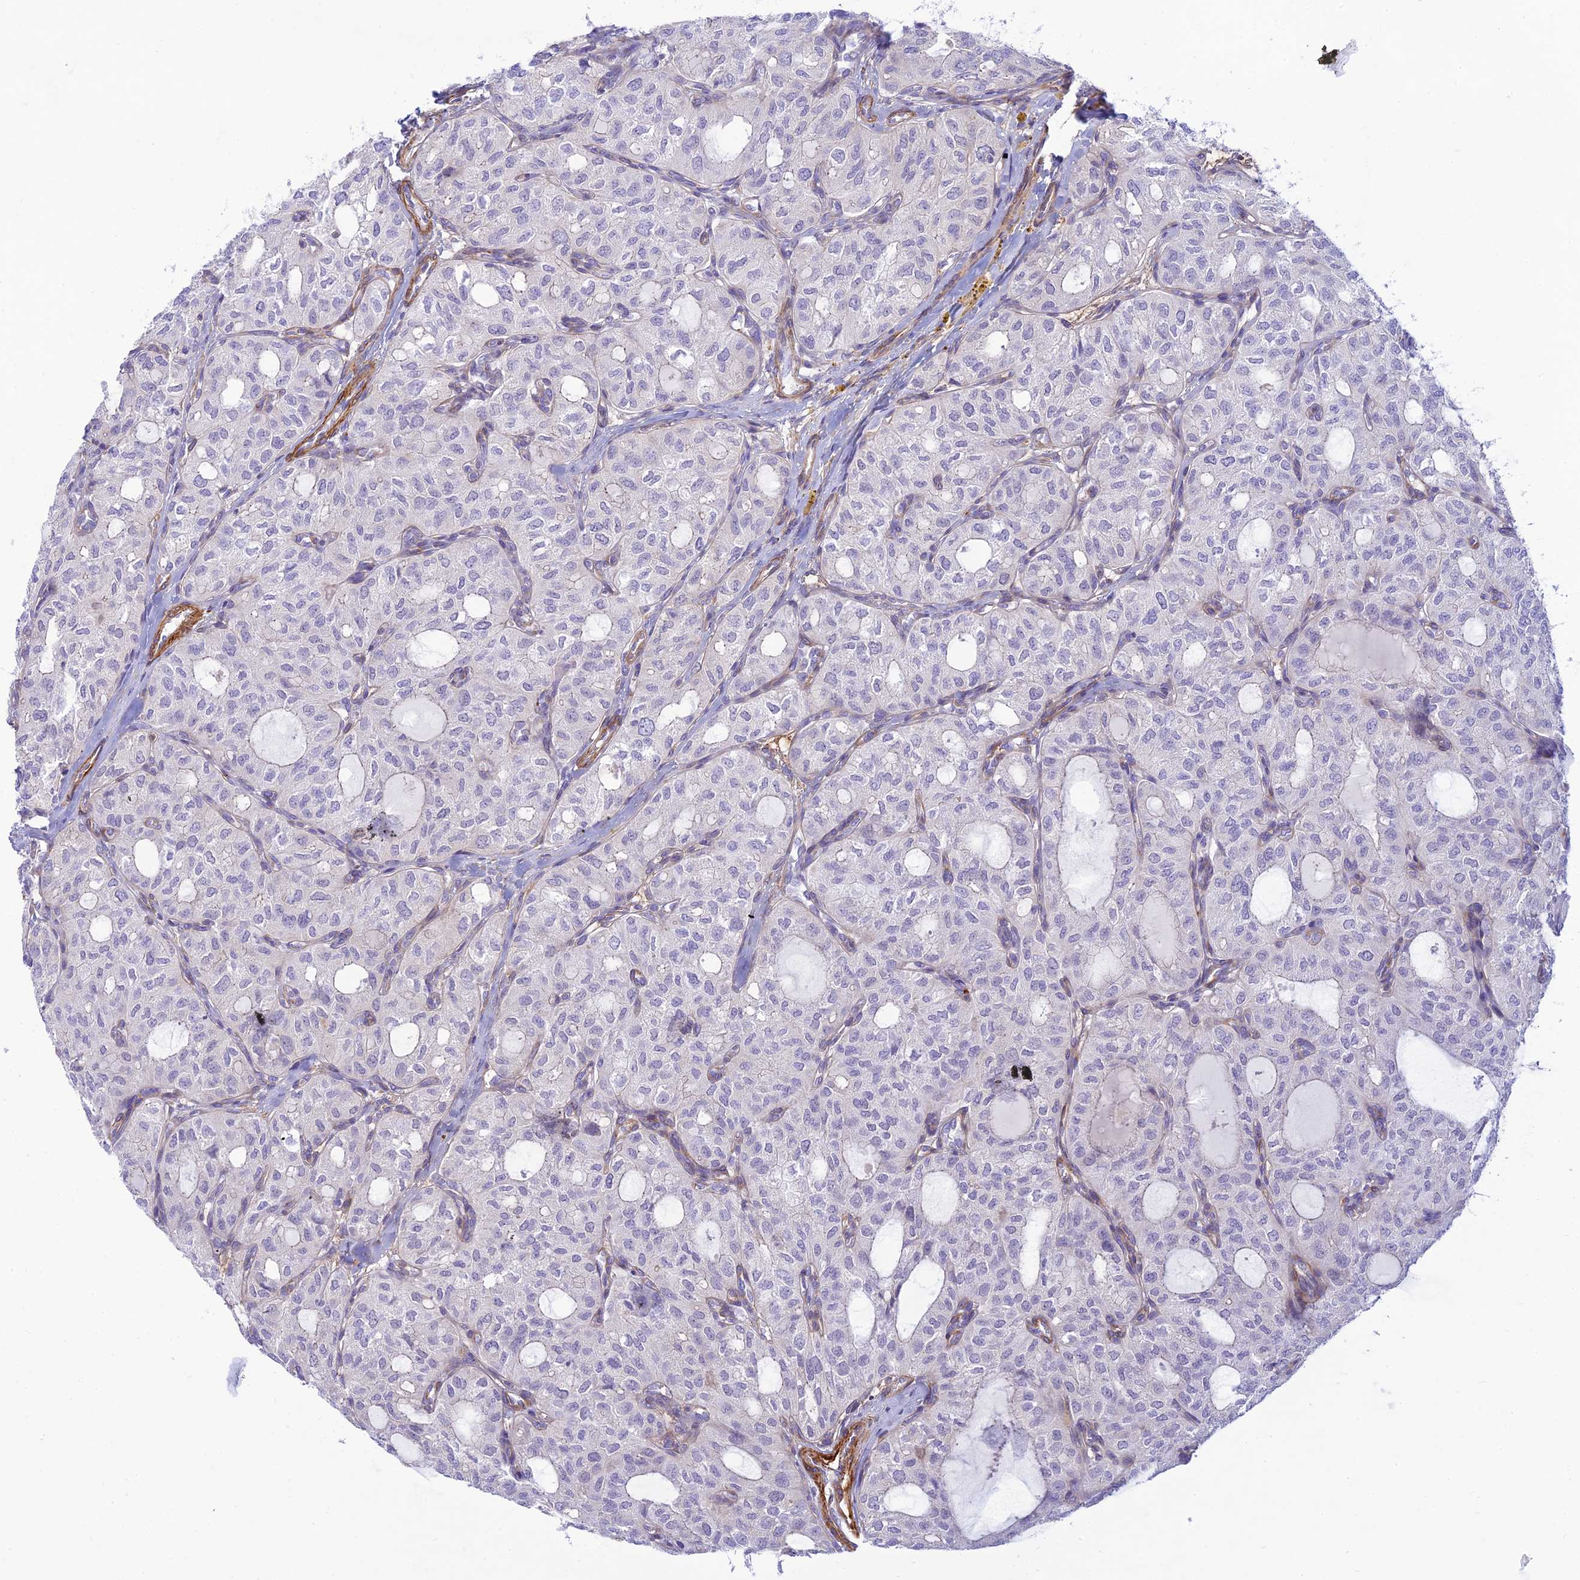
{"staining": {"intensity": "negative", "quantity": "none", "location": "none"}, "tissue": "thyroid cancer", "cell_type": "Tumor cells", "image_type": "cancer", "snomed": [{"axis": "morphology", "description": "Follicular adenoma carcinoma, NOS"}, {"axis": "topography", "description": "Thyroid gland"}], "caption": "High power microscopy image of an immunohistochemistry micrograph of thyroid cancer, revealing no significant expression in tumor cells.", "gene": "FBXW4", "patient": {"sex": "male", "age": 75}}